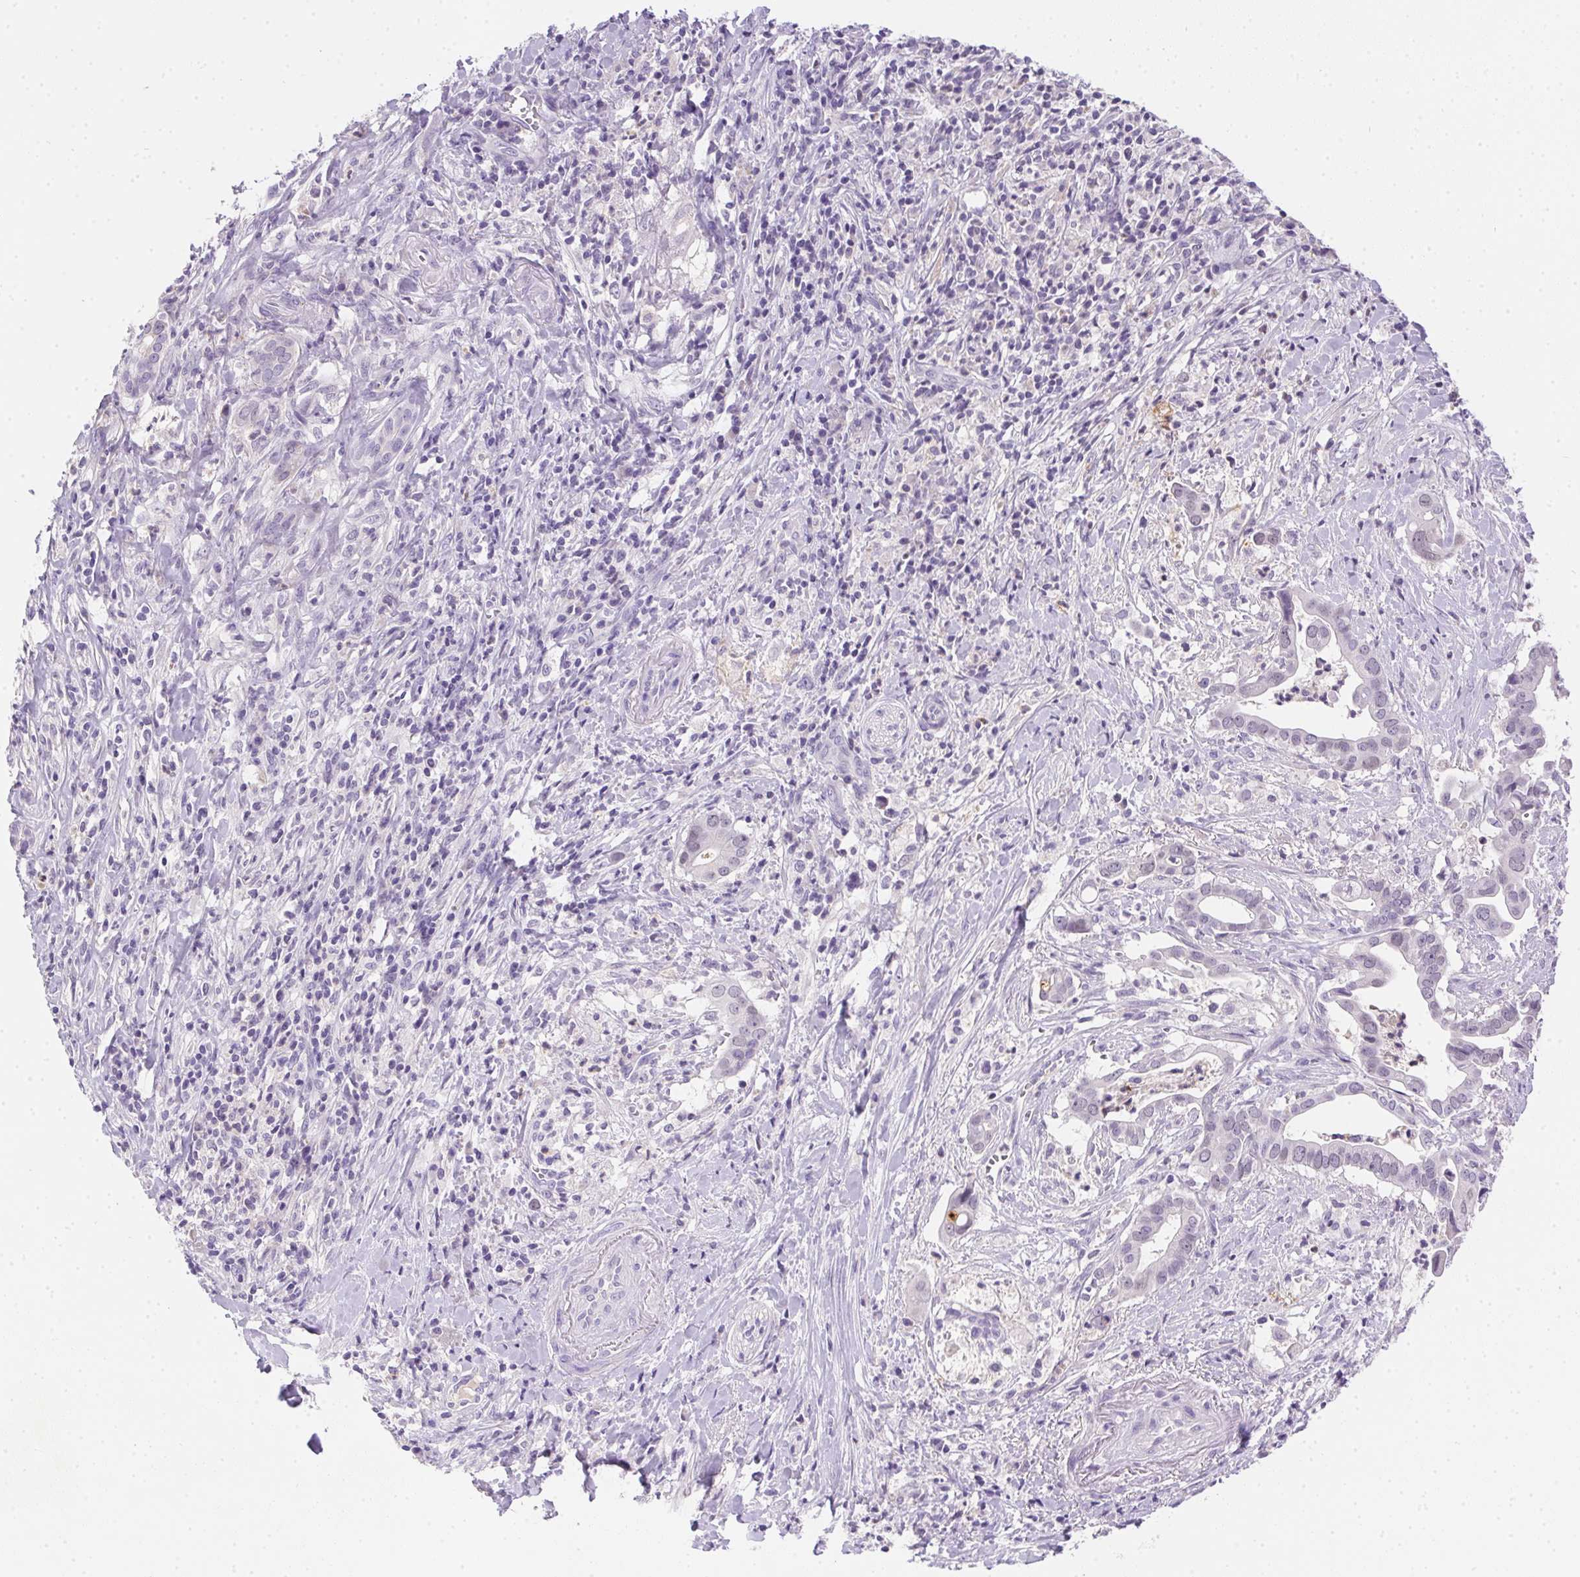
{"staining": {"intensity": "negative", "quantity": "none", "location": "none"}, "tissue": "pancreatic cancer", "cell_type": "Tumor cells", "image_type": "cancer", "snomed": [{"axis": "morphology", "description": "Adenocarcinoma, NOS"}, {"axis": "topography", "description": "Pancreas"}], "caption": "An image of human adenocarcinoma (pancreatic) is negative for staining in tumor cells.", "gene": "SSTR4", "patient": {"sex": "male", "age": 61}}